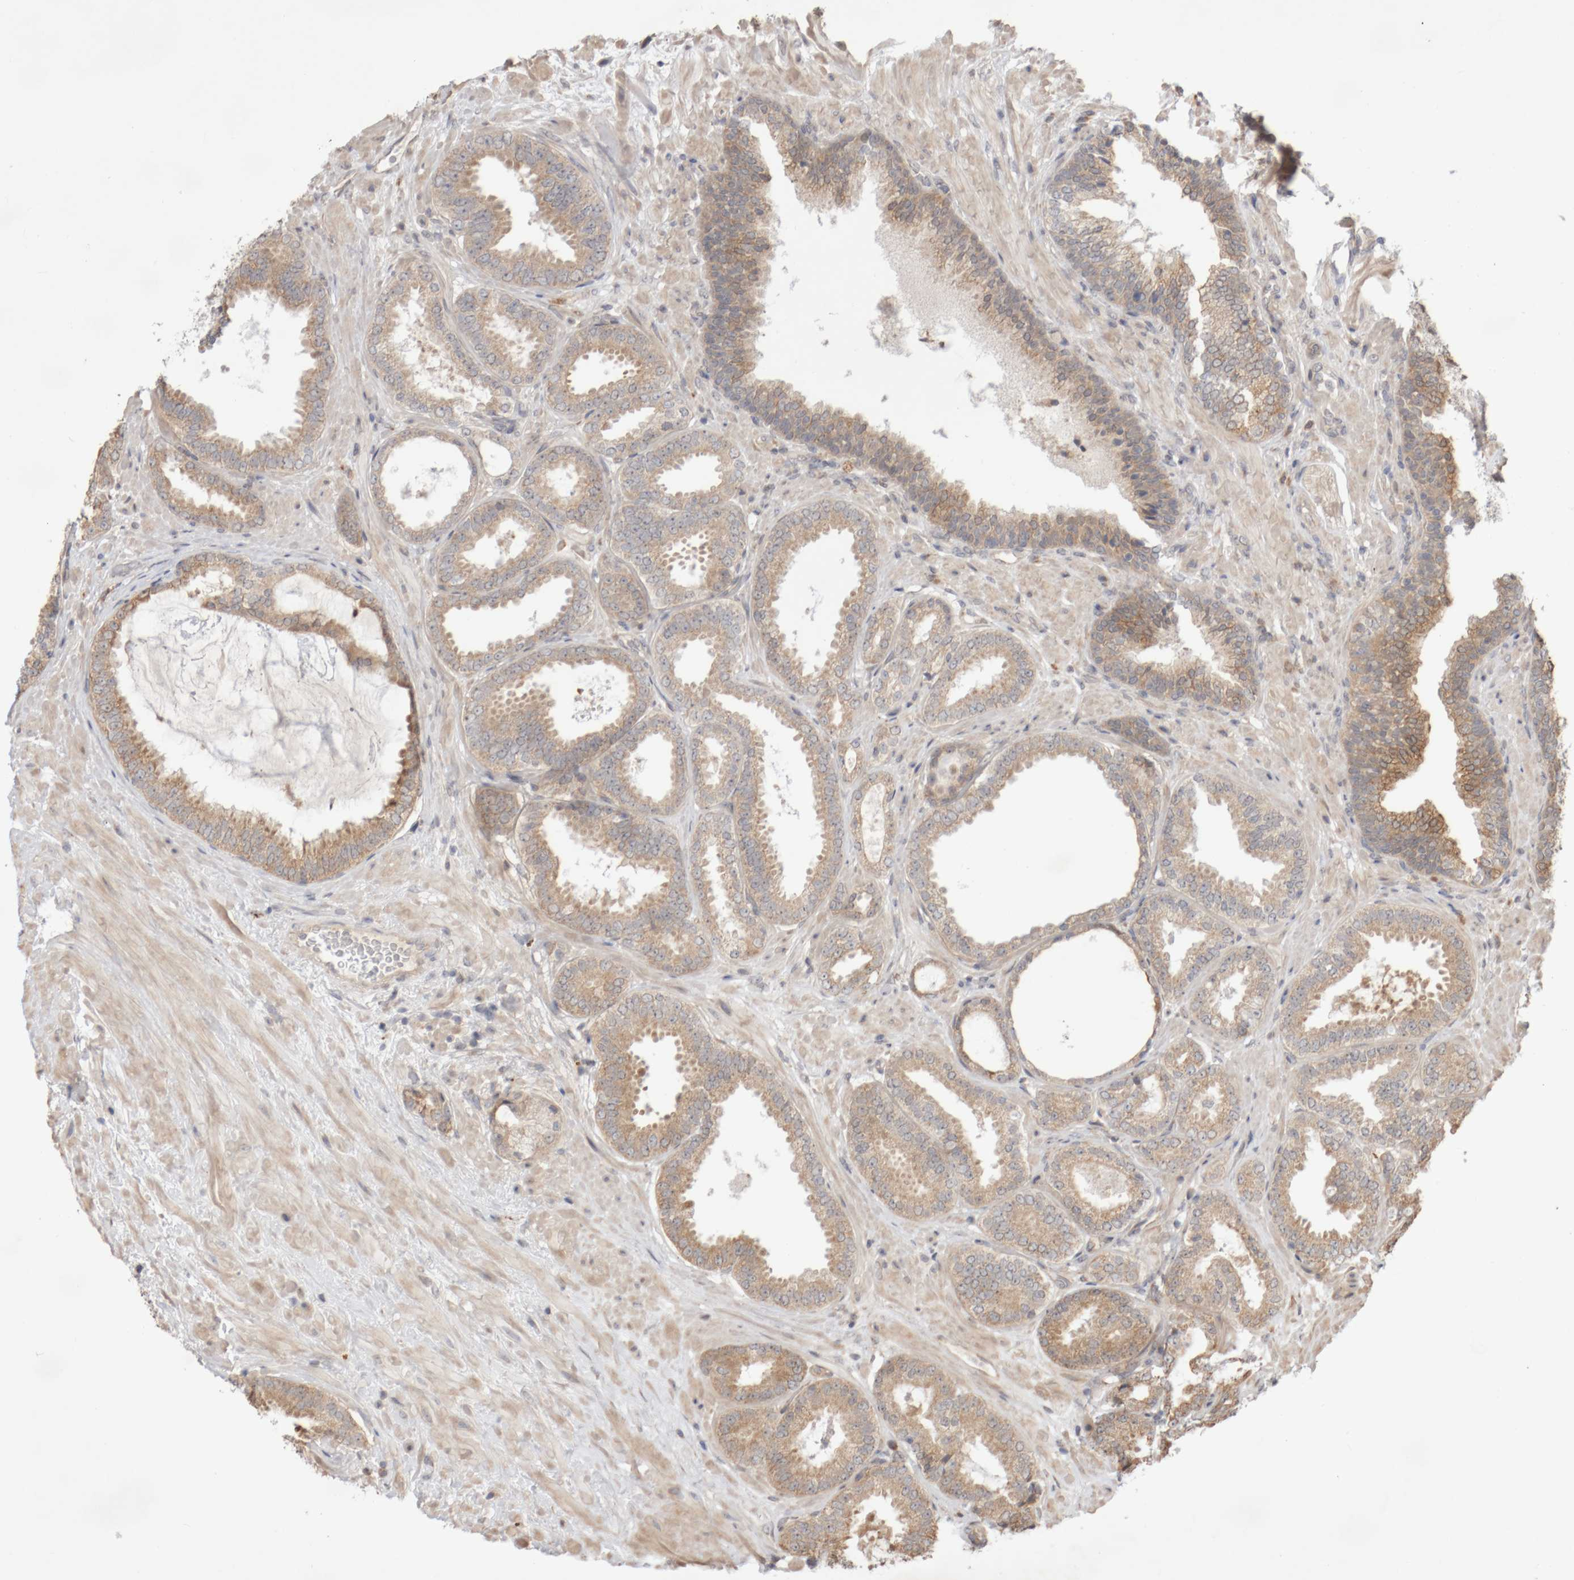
{"staining": {"intensity": "moderate", "quantity": ">75%", "location": "cytoplasmic/membranous"}, "tissue": "prostate cancer", "cell_type": "Tumor cells", "image_type": "cancer", "snomed": [{"axis": "morphology", "description": "Adenocarcinoma, Low grade"}, {"axis": "topography", "description": "Prostate"}], "caption": "IHC micrograph of neoplastic tissue: prostate cancer stained using immunohistochemistry demonstrates medium levels of moderate protein expression localized specifically in the cytoplasmic/membranous of tumor cells, appearing as a cytoplasmic/membranous brown color.", "gene": "DPH7", "patient": {"sex": "male", "age": 71}}